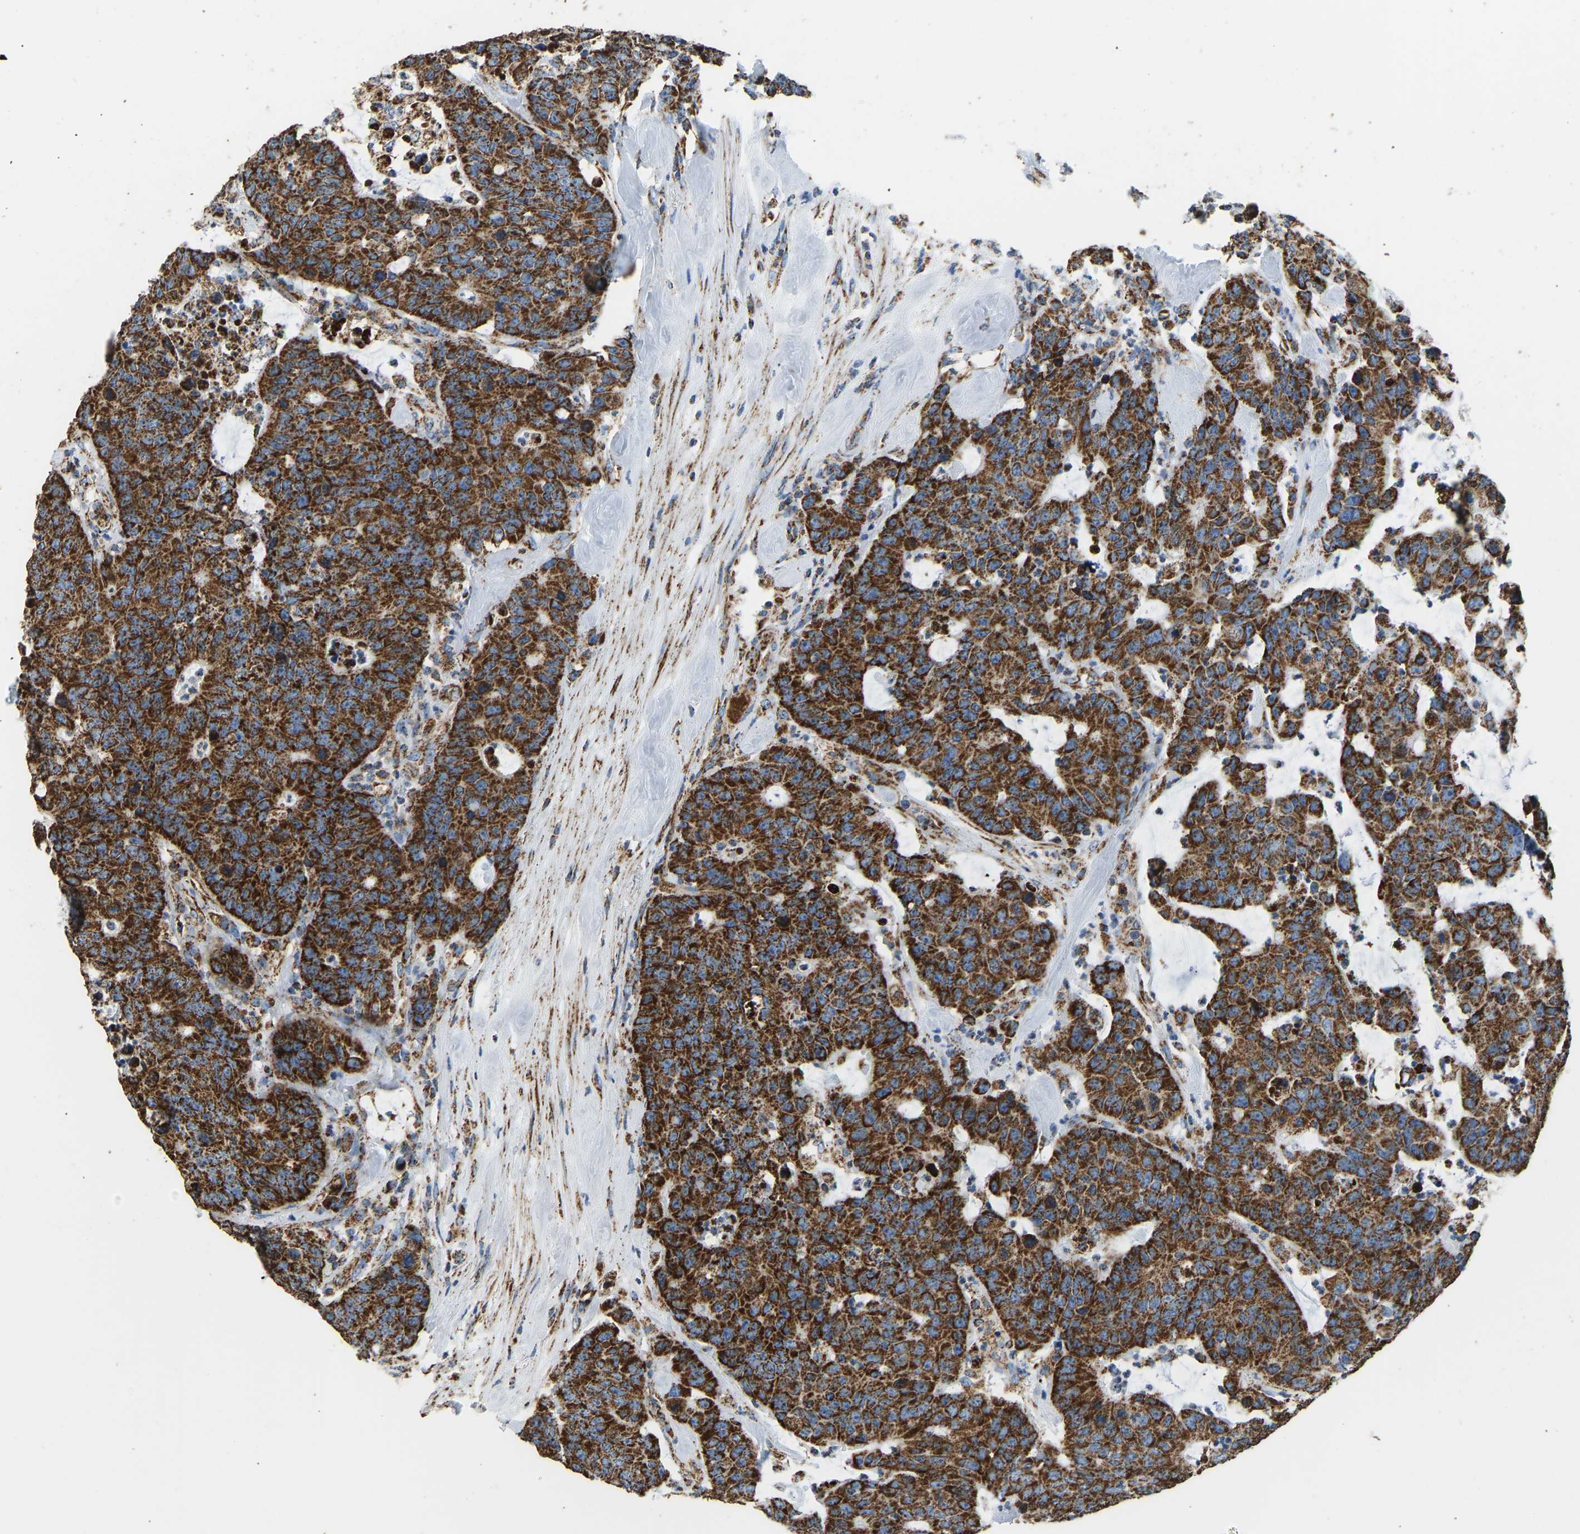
{"staining": {"intensity": "strong", "quantity": ">75%", "location": "cytoplasmic/membranous"}, "tissue": "colorectal cancer", "cell_type": "Tumor cells", "image_type": "cancer", "snomed": [{"axis": "morphology", "description": "Adenocarcinoma, NOS"}, {"axis": "topography", "description": "Colon"}], "caption": "About >75% of tumor cells in human adenocarcinoma (colorectal) exhibit strong cytoplasmic/membranous protein expression as visualized by brown immunohistochemical staining.", "gene": "IRX6", "patient": {"sex": "female", "age": 86}}